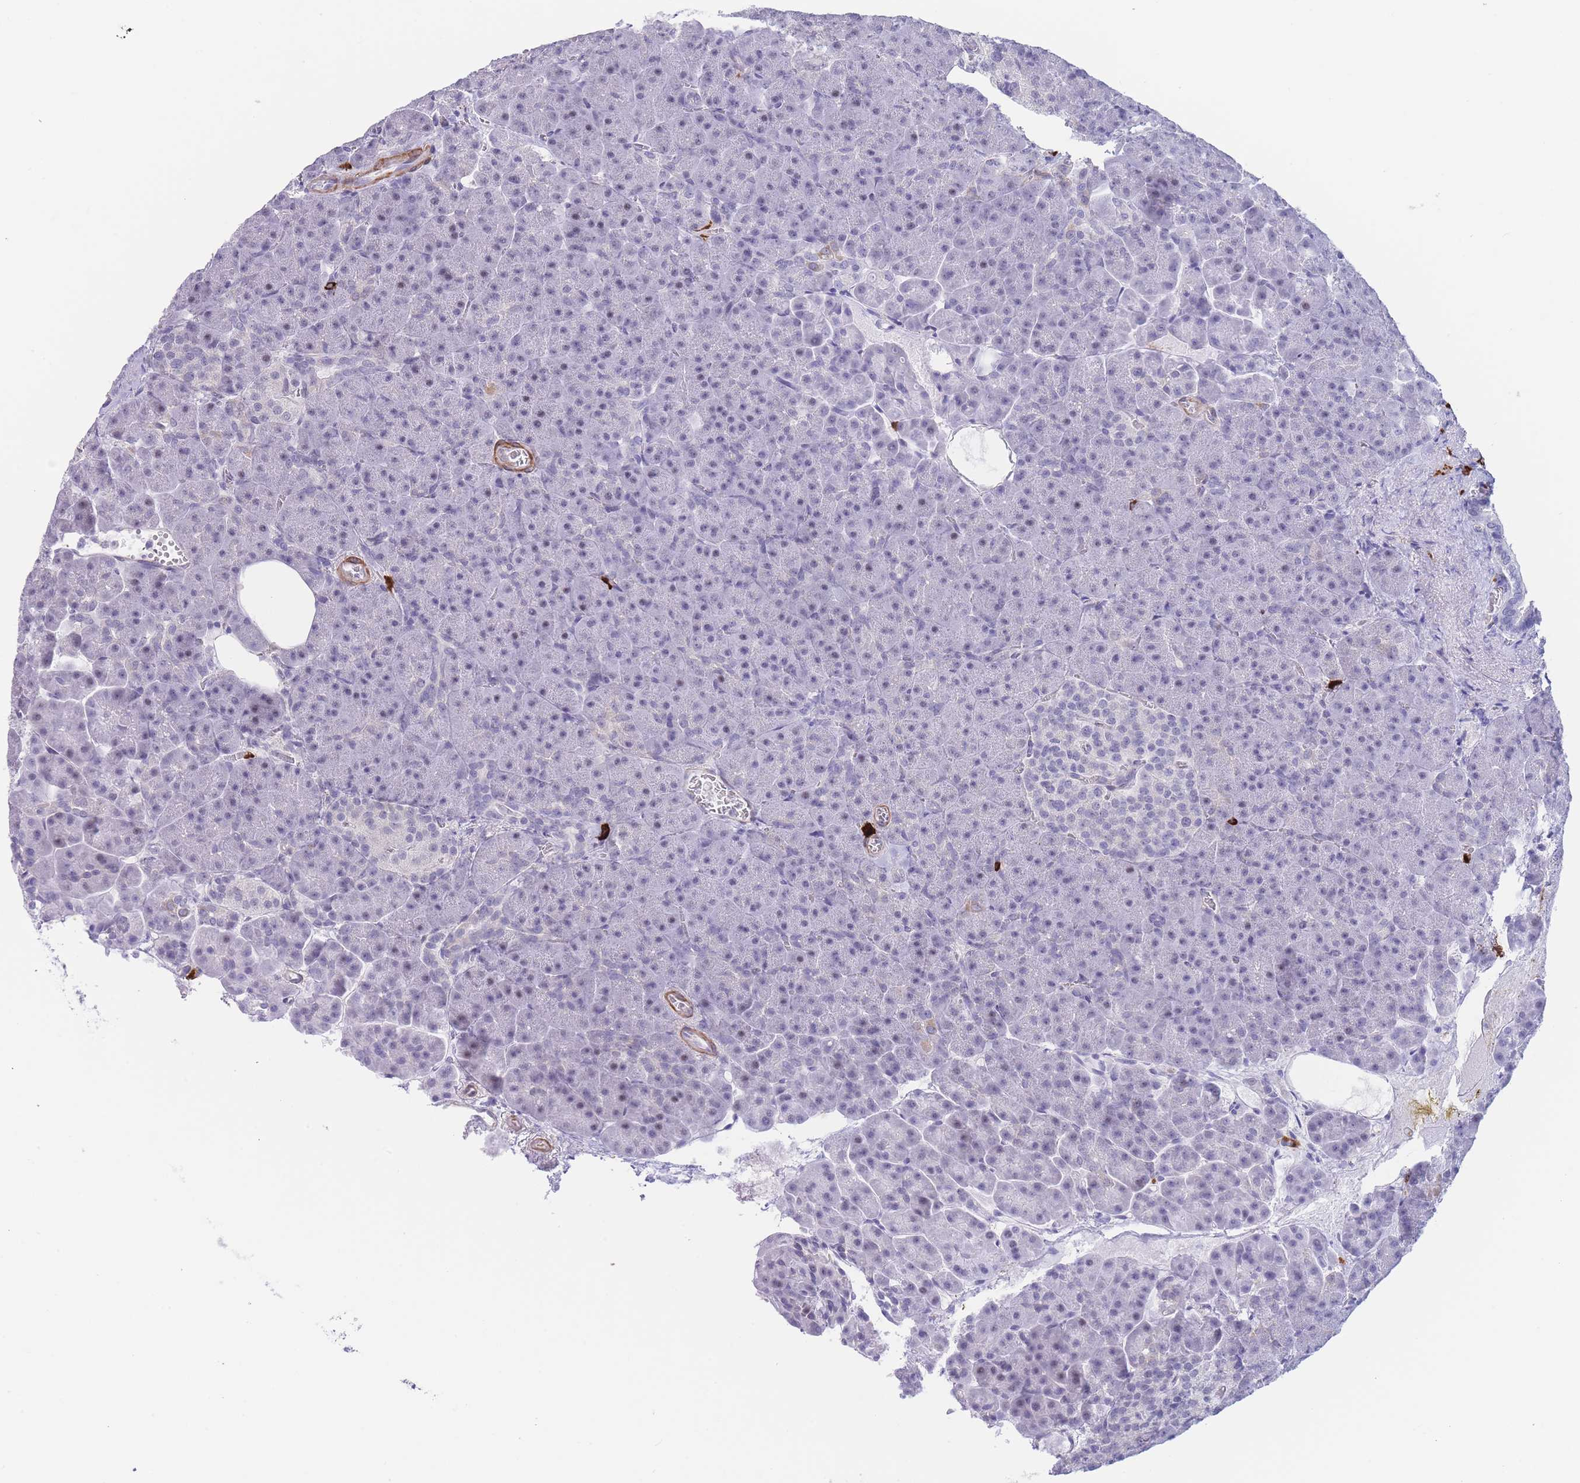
{"staining": {"intensity": "negative", "quantity": "none", "location": "none"}, "tissue": "pancreas", "cell_type": "Exocrine glandular cells", "image_type": "normal", "snomed": [{"axis": "morphology", "description": "Normal tissue, NOS"}, {"axis": "topography", "description": "Pancreas"}], "caption": "High magnification brightfield microscopy of normal pancreas stained with DAB (3,3'-diaminobenzidine) (brown) and counterstained with hematoxylin (blue): exocrine glandular cells show no significant expression. Brightfield microscopy of immunohistochemistry stained with DAB (brown) and hematoxylin (blue), captured at high magnification.", "gene": "ASAP3", "patient": {"sex": "female", "age": 74}}